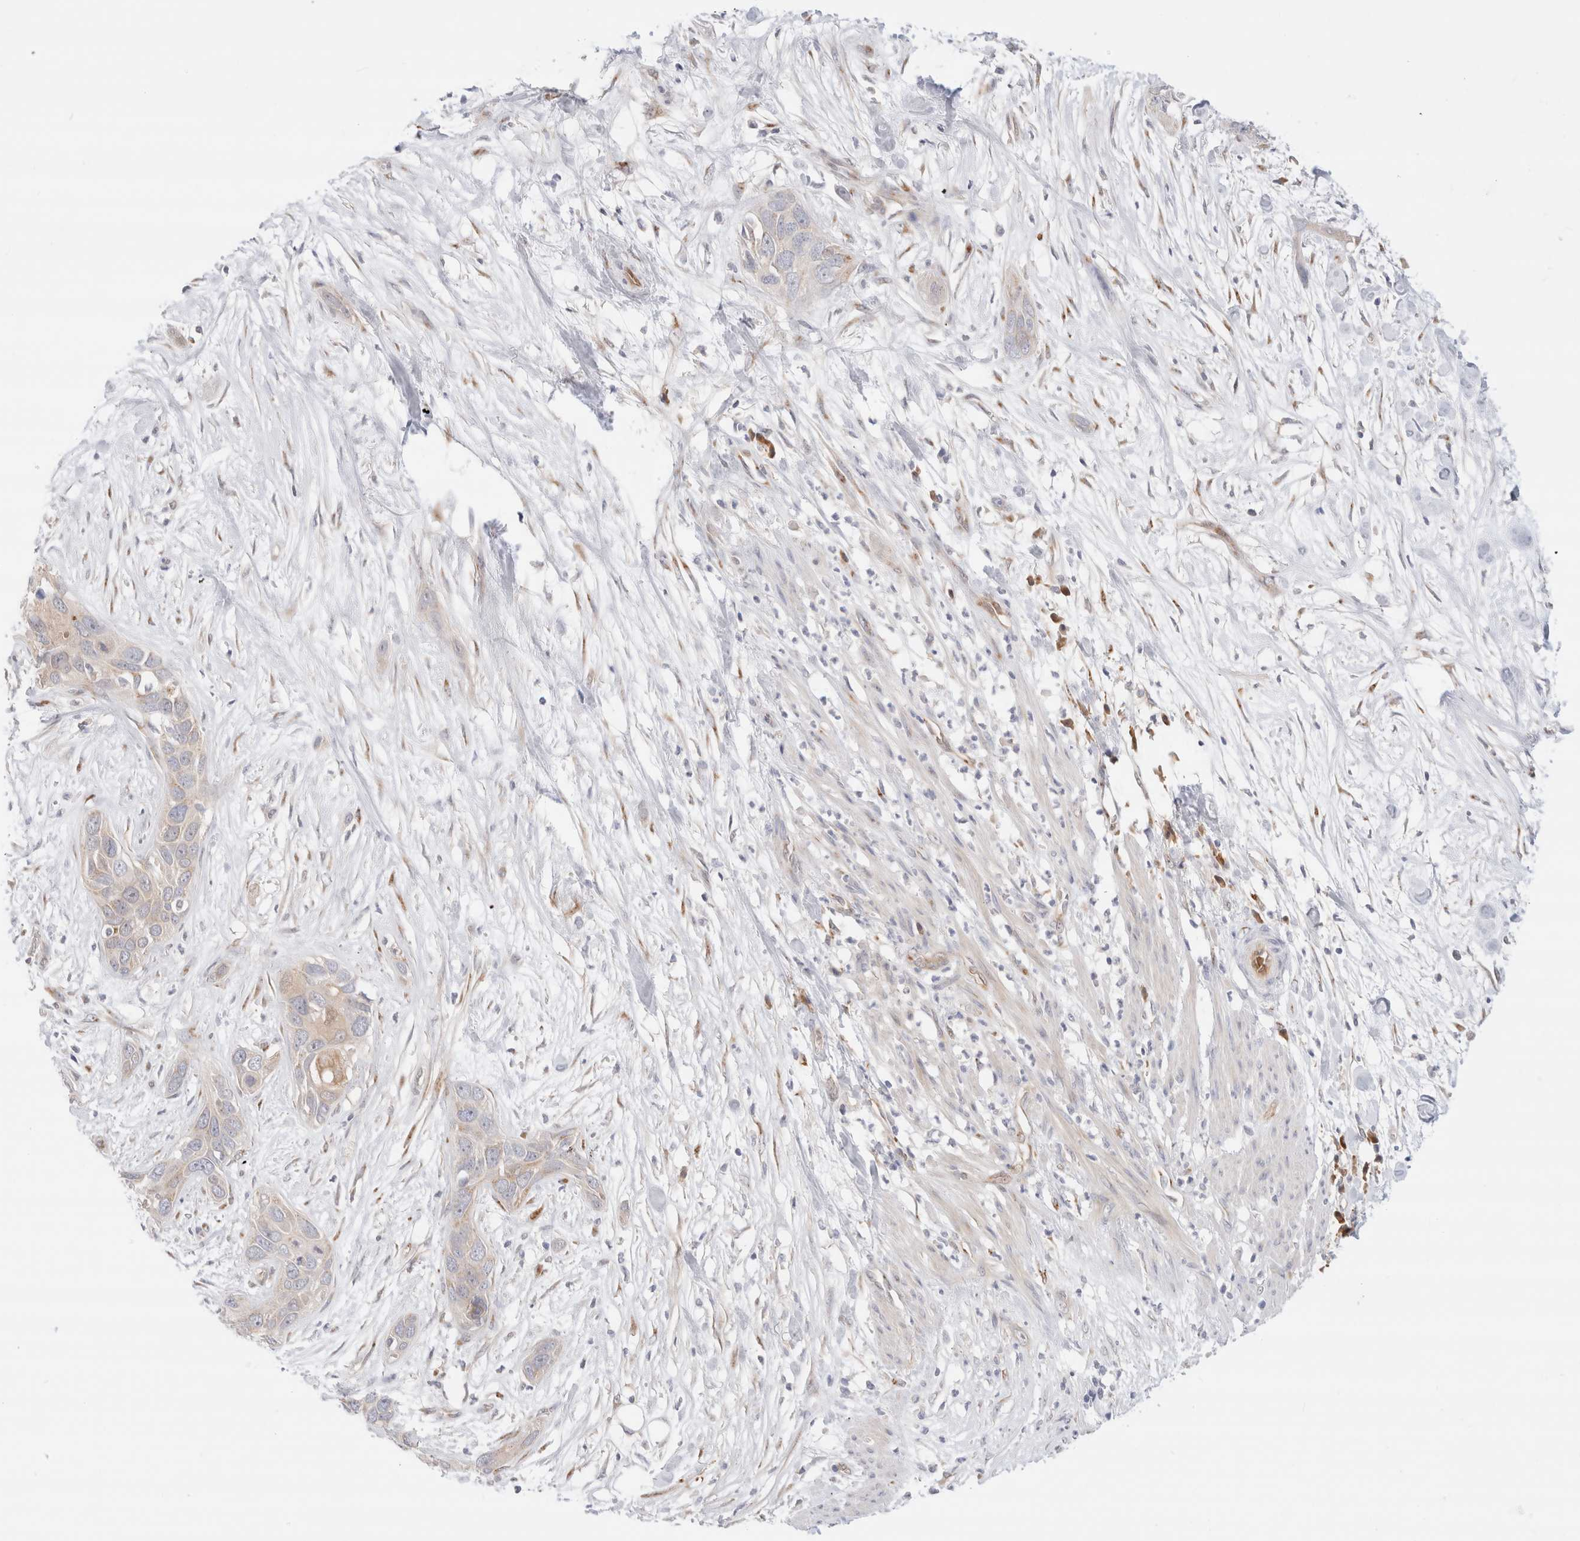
{"staining": {"intensity": "weak", "quantity": "<25%", "location": "cytoplasmic/membranous"}, "tissue": "pancreatic cancer", "cell_type": "Tumor cells", "image_type": "cancer", "snomed": [{"axis": "morphology", "description": "Adenocarcinoma, NOS"}, {"axis": "topography", "description": "Pancreas"}], "caption": "Protein analysis of pancreatic adenocarcinoma displays no significant expression in tumor cells.", "gene": "EFCAB13", "patient": {"sex": "female", "age": 60}}